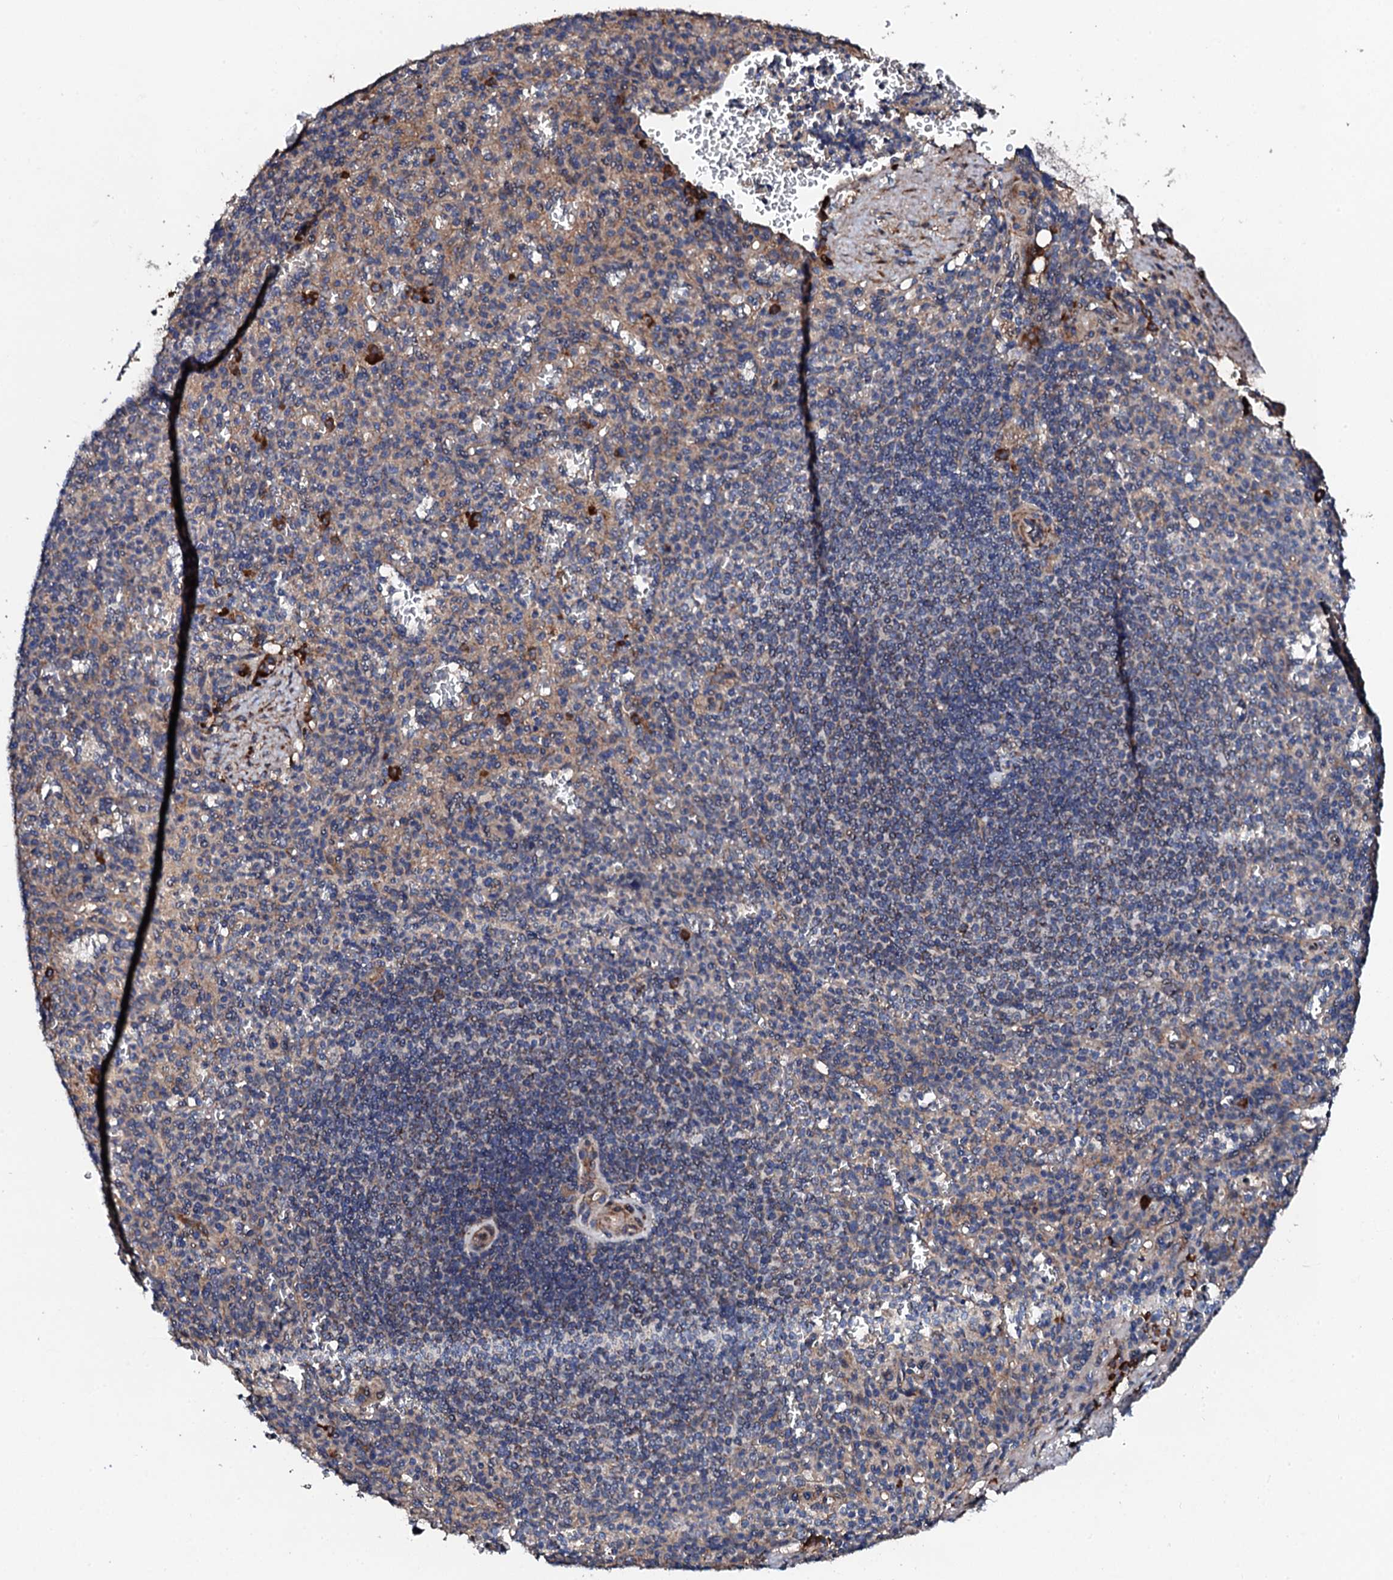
{"staining": {"intensity": "weak", "quantity": "<25%", "location": "cytoplasmic/membranous"}, "tissue": "spleen", "cell_type": "Cells in red pulp", "image_type": "normal", "snomed": [{"axis": "morphology", "description": "Normal tissue, NOS"}, {"axis": "topography", "description": "Spleen"}], "caption": "Protein analysis of benign spleen shows no significant positivity in cells in red pulp. The staining is performed using DAB brown chromogen with nuclei counter-stained in using hematoxylin.", "gene": "LIPT2", "patient": {"sex": "female", "age": 74}}